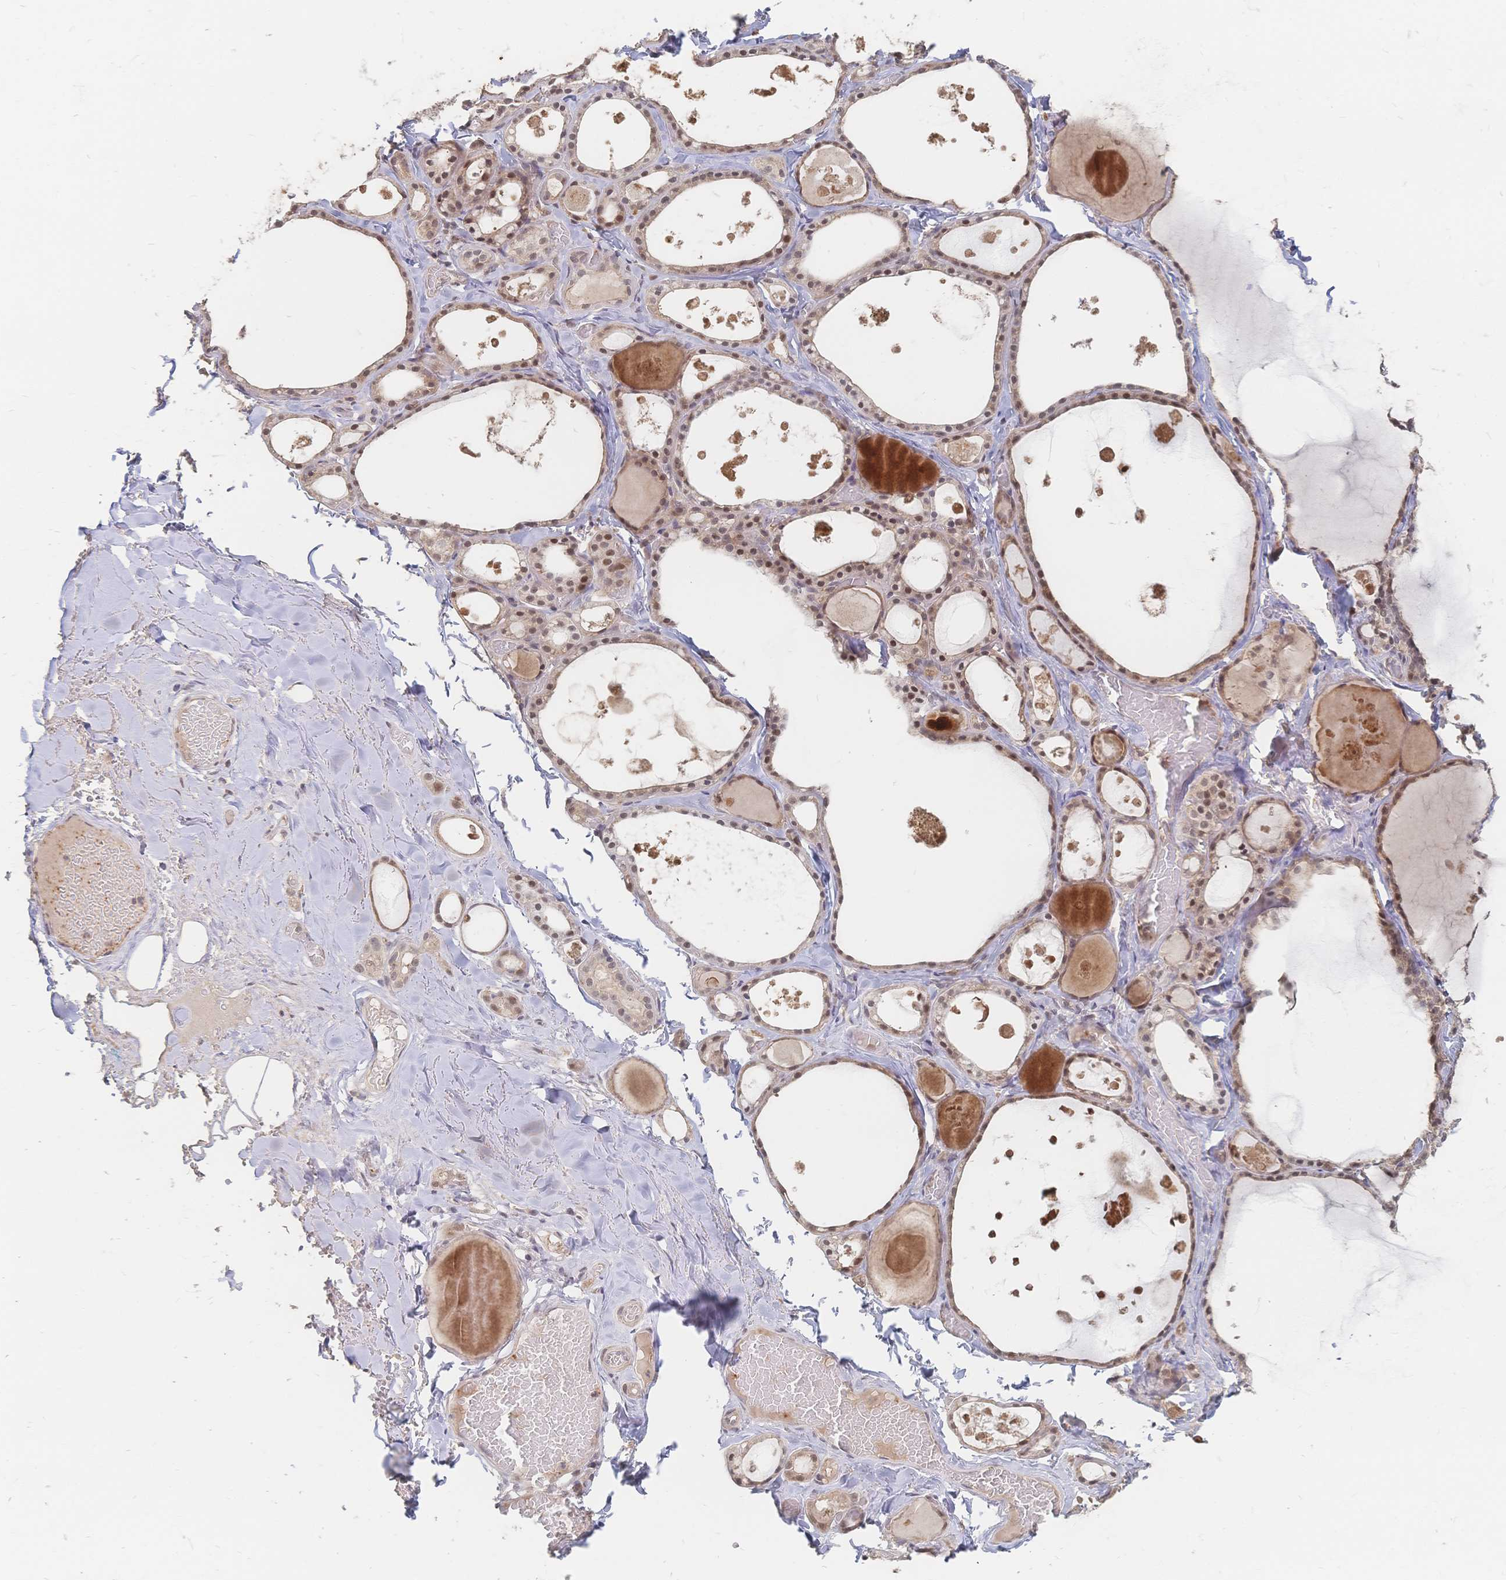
{"staining": {"intensity": "moderate", "quantity": ">75%", "location": "nuclear"}, "tissue": "thyroid gland", "cell_type": "Glandular cells", "image_type": "normal", "snomed": [{"axis": "morphology", "description": "Normal tissue, NOS"}, {"axis": "topography", "description": "Thyroid gland"}], "caption": "An image showing moderate nuclear expression in approximately >75% of glandular cells in benign thyroid gland, as visualized by brown immunohistochemical staining.", "gene": "LRP5", "patient": {"sex": "male", "age": 56}}